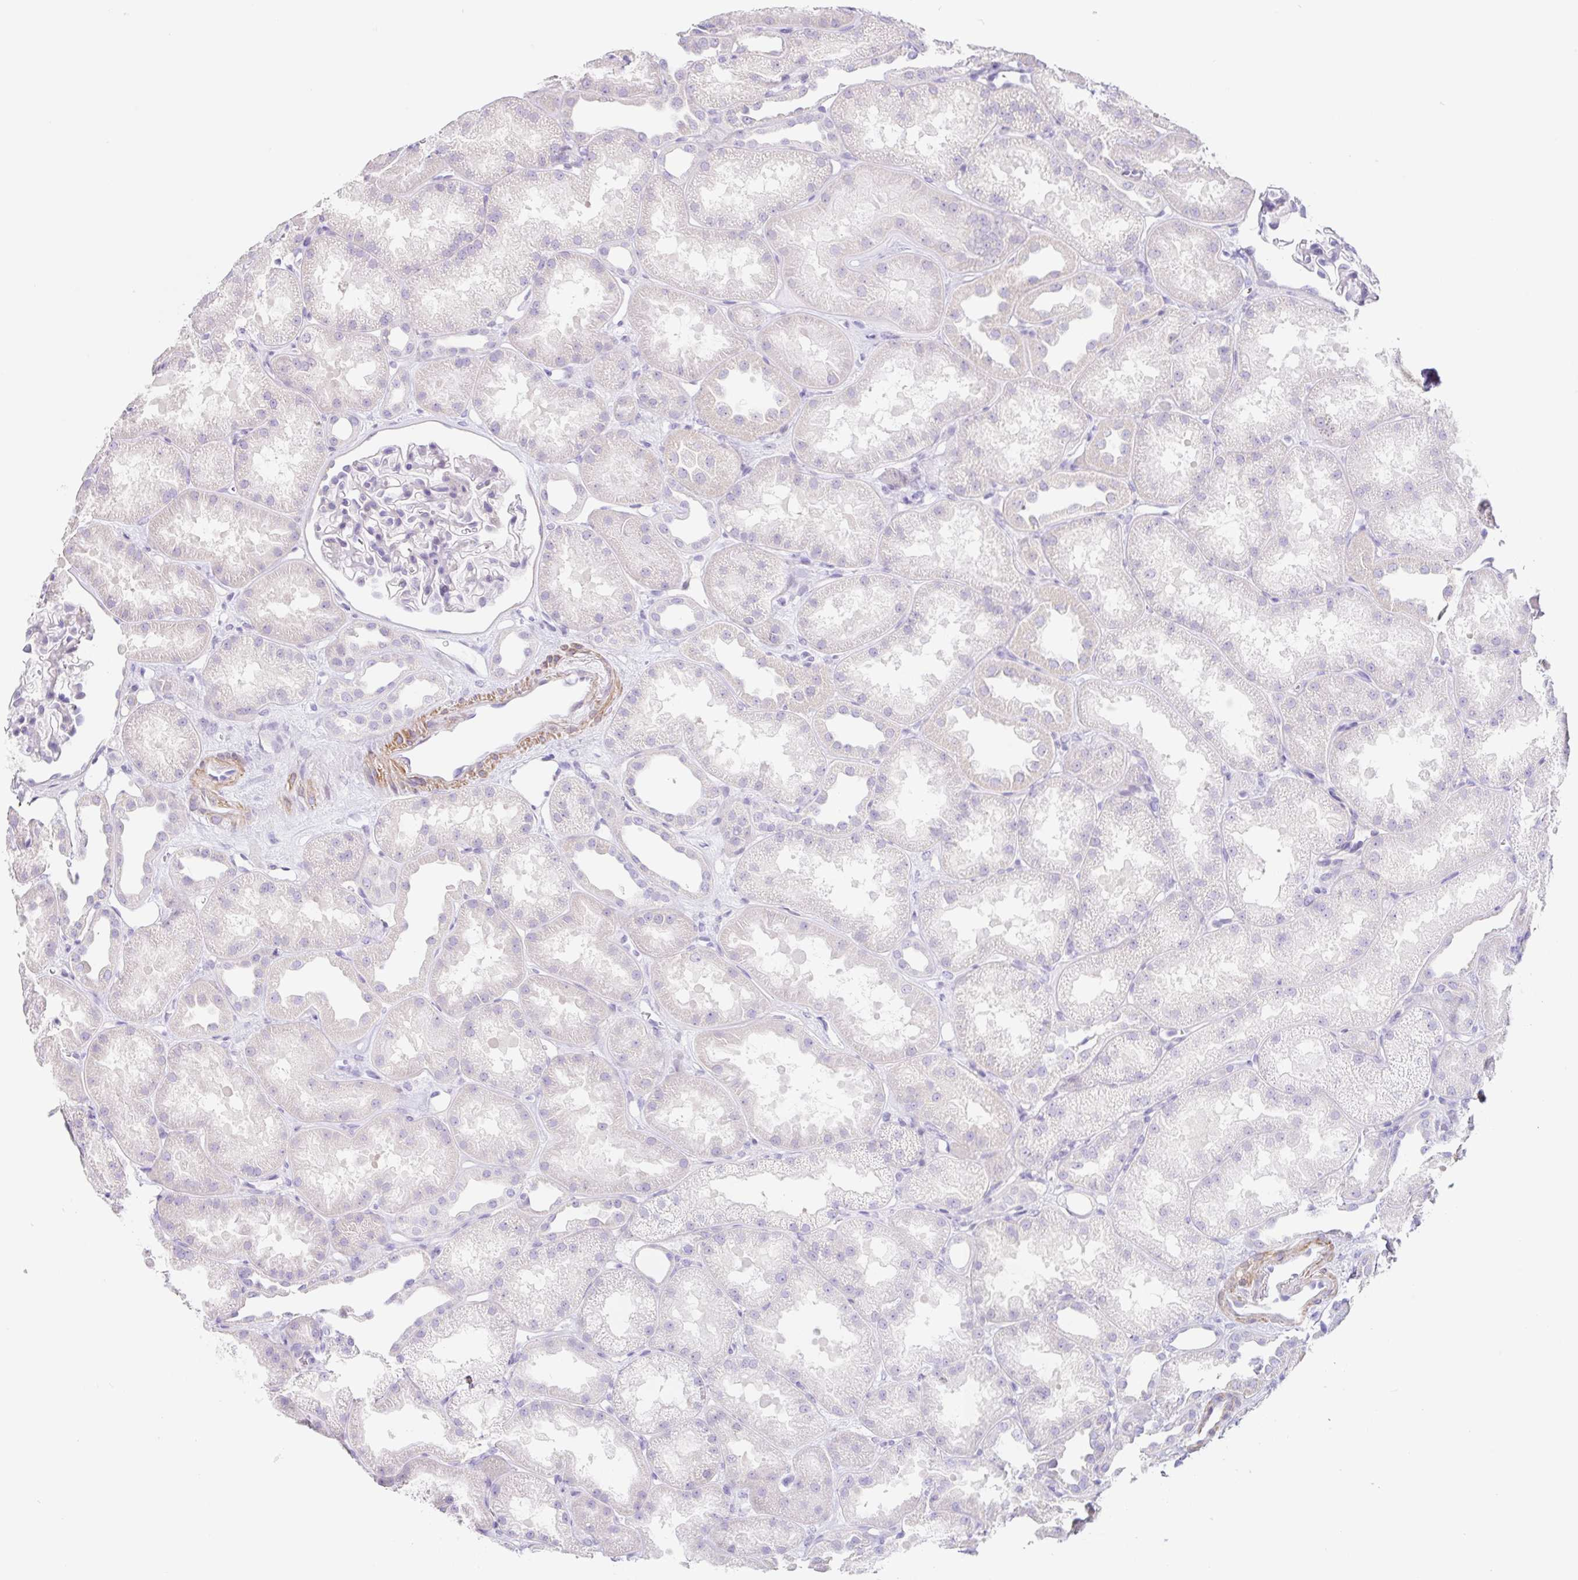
{"staining": {"intensity": "negative", "quantity": "none", "location": "none"}, "tissue": "kidney", "cell_type": "Cells in glomeruli", "image_type": "normal", "snomed": [{"axis": "morphology", "description": "Normal tissue, NOS"}, {"axis": "topography", "description": "Kidney"}], "caption": "The micrograph displays no staining of cells in glomeruli in unremarkable kidney.", "gene": "DCAF17", "patient": {"sex": "male", "age": 61}}